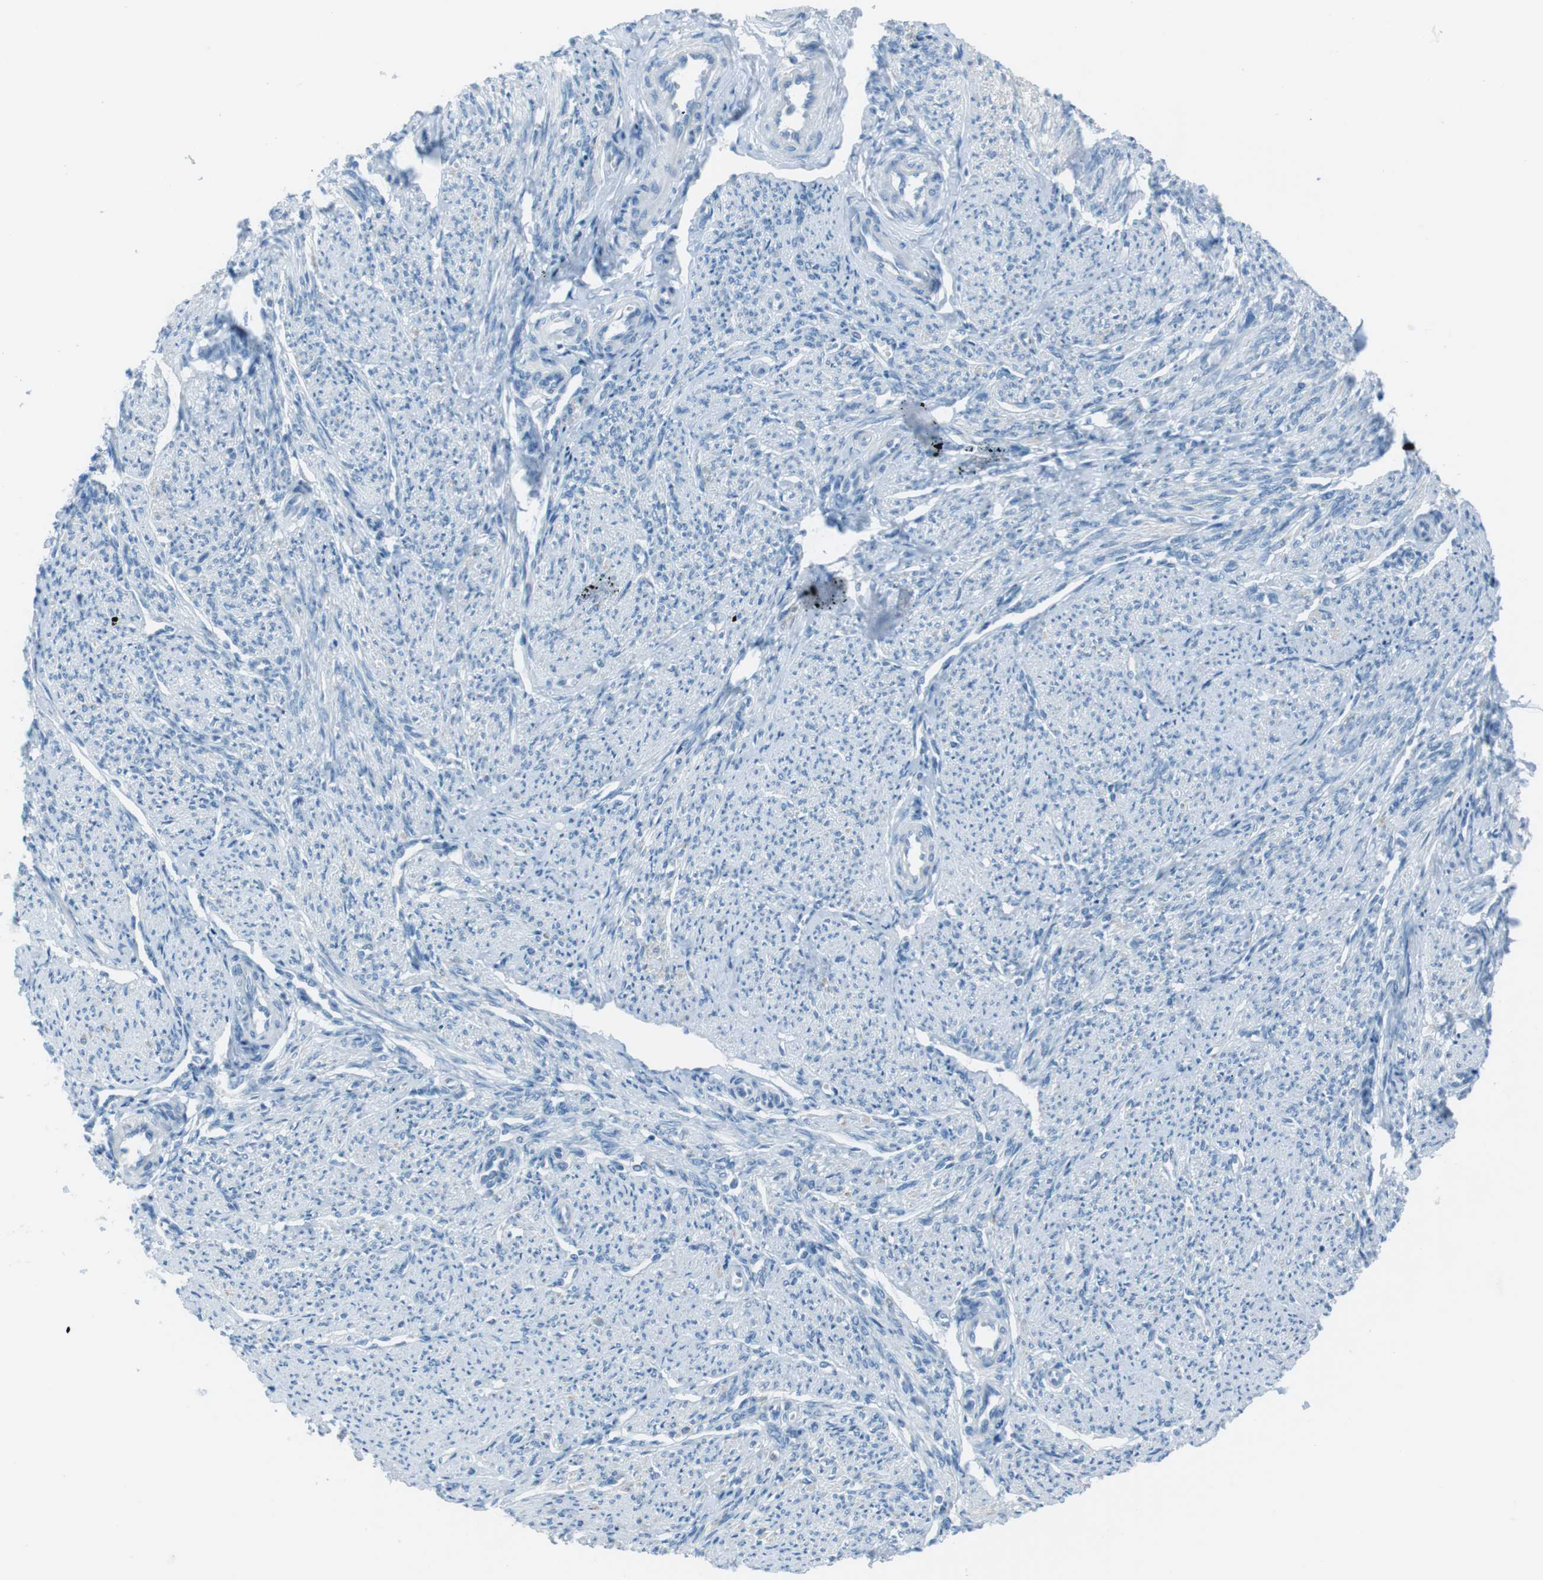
{"staining": {"intensity": "negative", "quantity": "none", "location": "none"}, "tissue": "smooth muscle", "cell_type": "Smooth muscle cells", "image_type": "normal", "snomed": [{"axis": "morphology", "description": "Normal tissue, NOS"}, {"axis": "topography", "description": "Smooth muscle"}], "caption": "Micrograph shows no significant protein positivity in smooth muscle cells of benign smooth muscle. Nuclei are stained in blue.", "gene": "DNAJA3", "patient": {"sex": "female", "age": 65}}